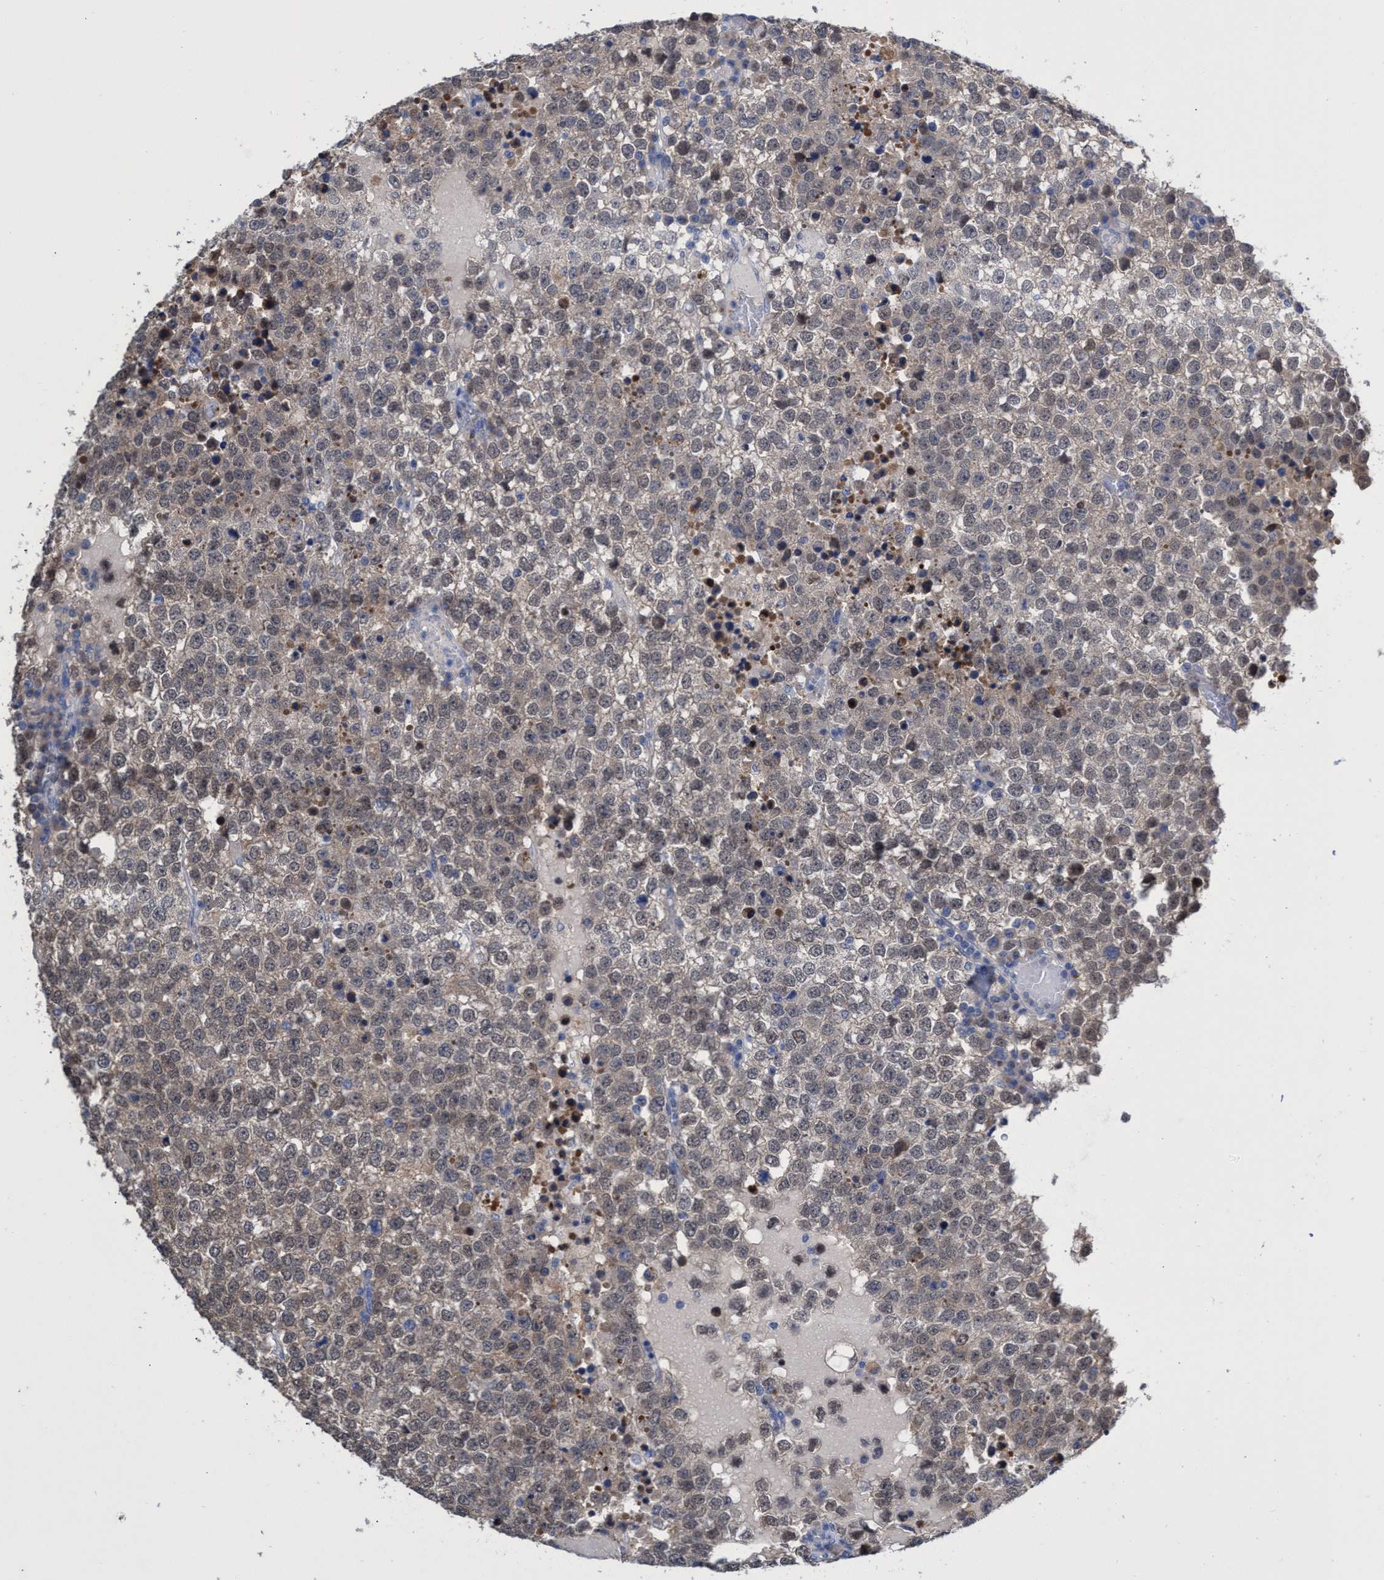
{"staining": {"intensity": "weak", "quantity": "<25%", "location": "cytoplasmic/membranous"}, "tissue": "testis cancer", "cell_type": "Tumor cells", "image_type": "cancer", "snomed": [{"axis": "morphology", "description": "Seminoma, NOS"}, {"axis": "topography", "description": "Testis"}], "caption": "High power microscopy micrograph of an immunohistochemistry photomicrograph of testis cancer (seminoma), revealing no significant positivity in tumor cells. The staining was performed using DAB (3,3'-diaminobenzidine) to visualize the protein expression in brown, while the nuclei were stained in blue with hematoxylin (Magnification: 20x).", "gene": "SVEP1", "patient": {"sex": "male", "age": 65}}